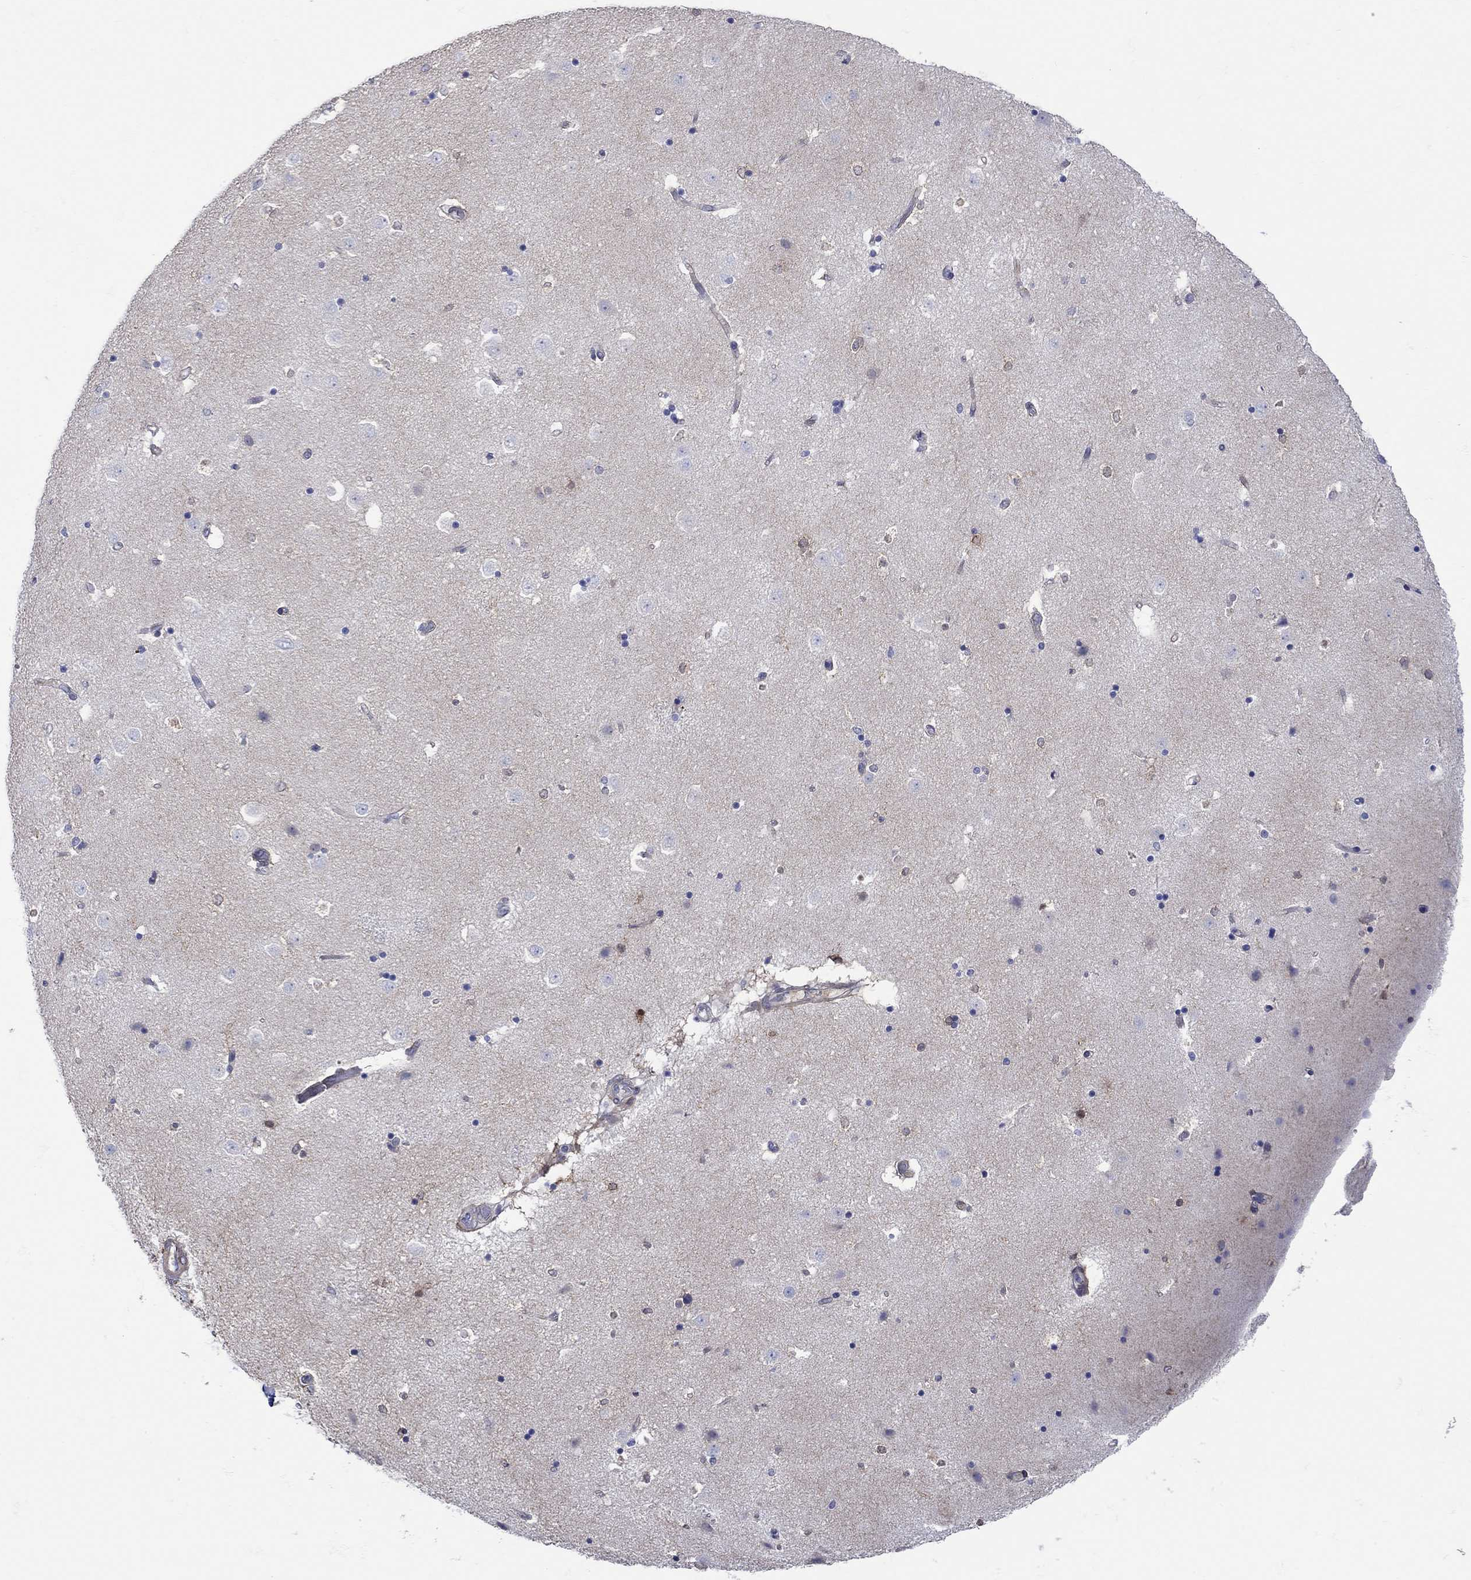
{"staining": {"intensity": "negative", "quantity": "none", "location": "none"}, "tissue": "caudate", "cell_type": "Glial cells", "image_type": "normal", "snomed": [{"axis": "morphology", "description": "Normal tissue, NOS"}, {"axis": "topography", "description": "Lateral ventricle wall"}], "caption": "Immunohistochemistry (IHC) photomicrograph of benign human caudate stained for a protein (brown), which demonstrates no positivity in glial cells. (Stains: DAB IHC with hematoxylin counter stain, Microscopy: brightfield microscopy at high magnification).", "gene": "MSI1", "patient": {"sex": "male", "age": 51}}